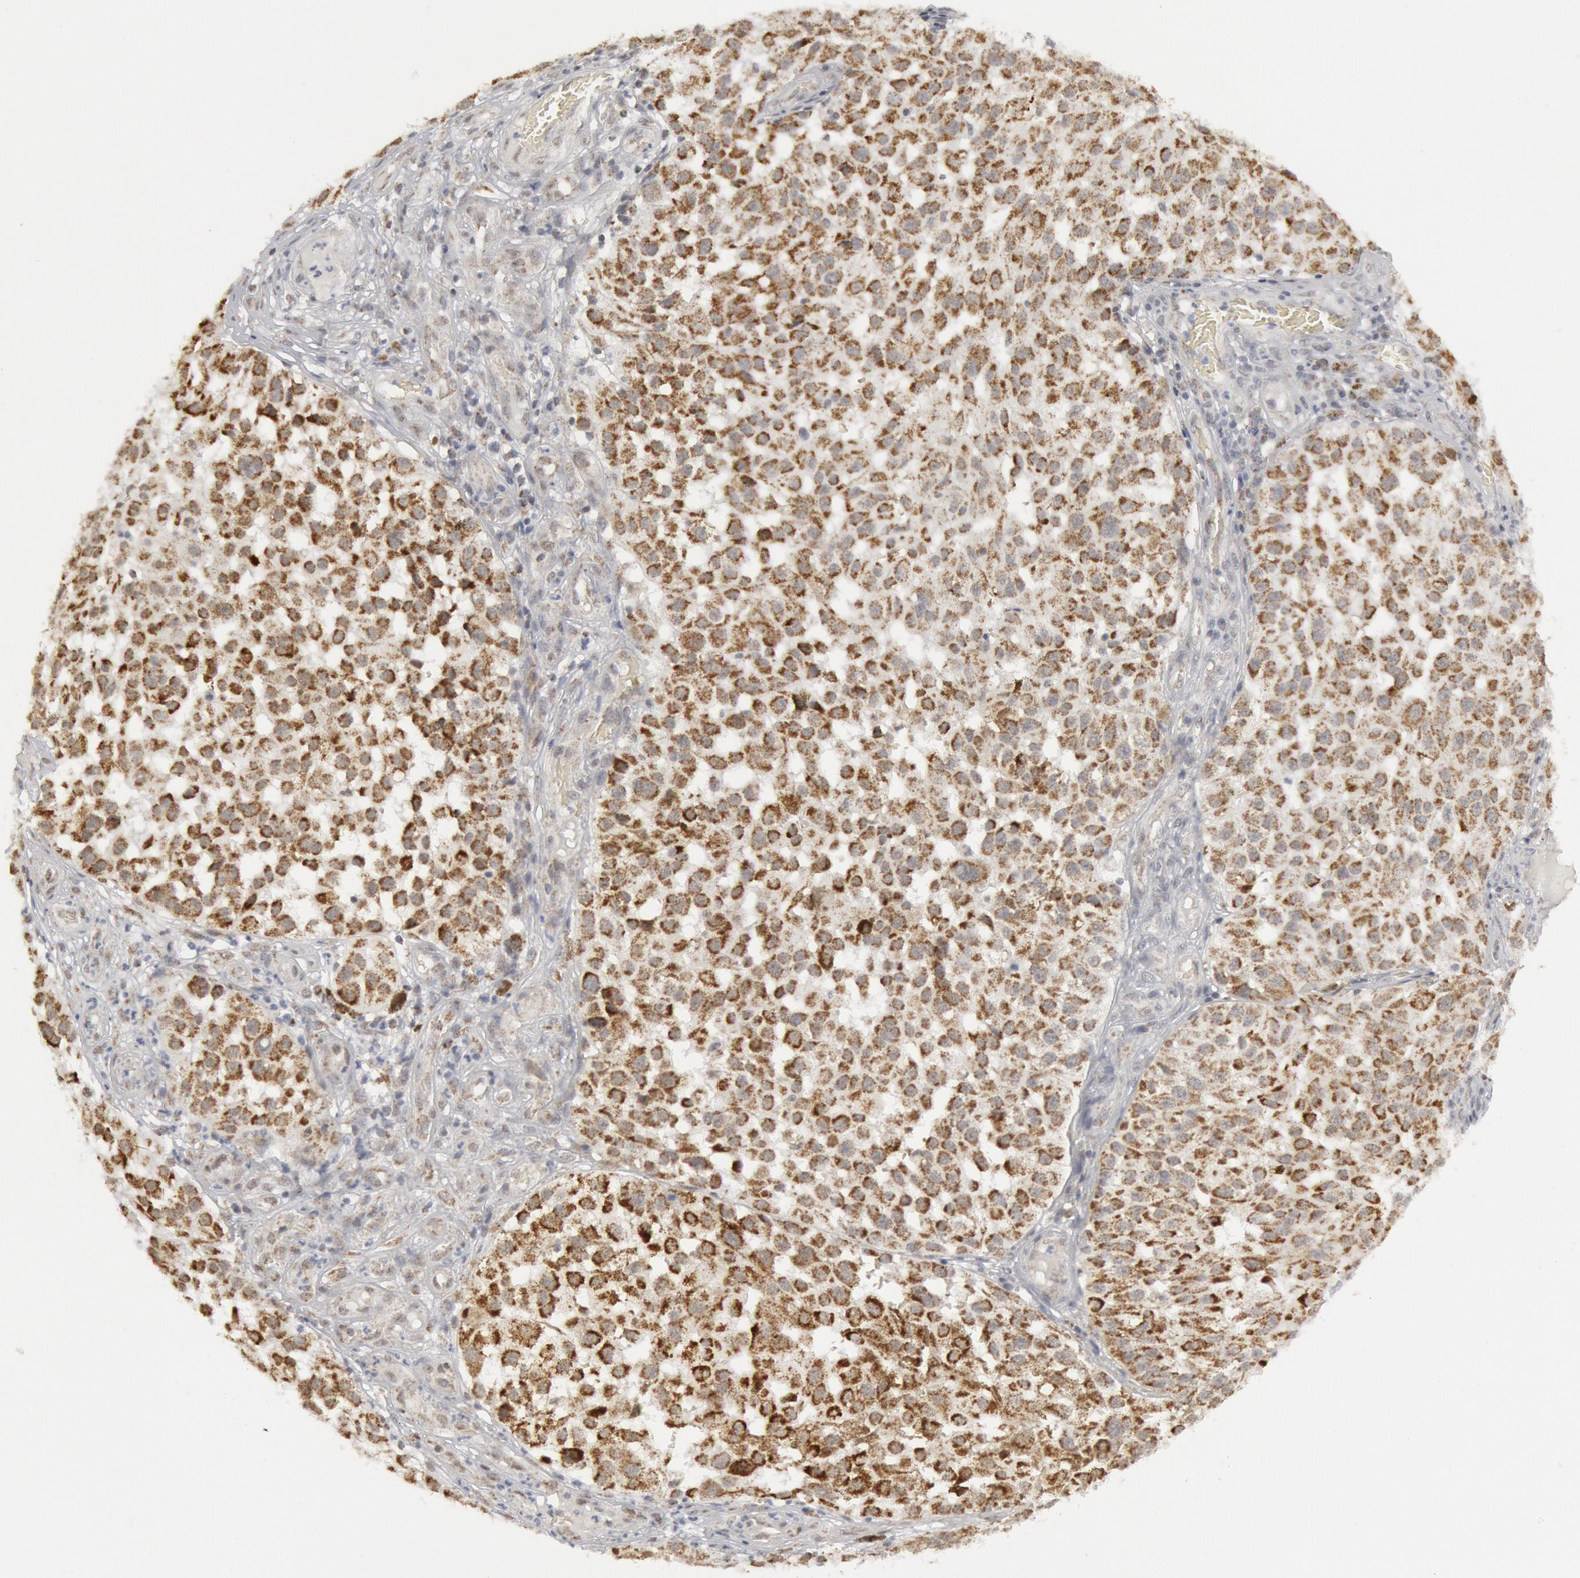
{"staining": {"intensity": "moderate", "quantity": ">75%", "location": "cytoplasmic/membranous"}, "tissue": "melanoma", "cell_type": "Tumor cells", "image_type": "cancer", "snomed": [{"axis": "morphology", "description": "Malignant melanoma, NOS"}, {"axis": "topography", "description": "Skin"}], "caption": "About >75% of tumor cells in human malignant melanoma display moderate cytoplasmic/membranous protein positivity as visualized by brown immunohistochemical staining.", "gene": "CASP9", "patient": {"sex": "female", "age": 64}}